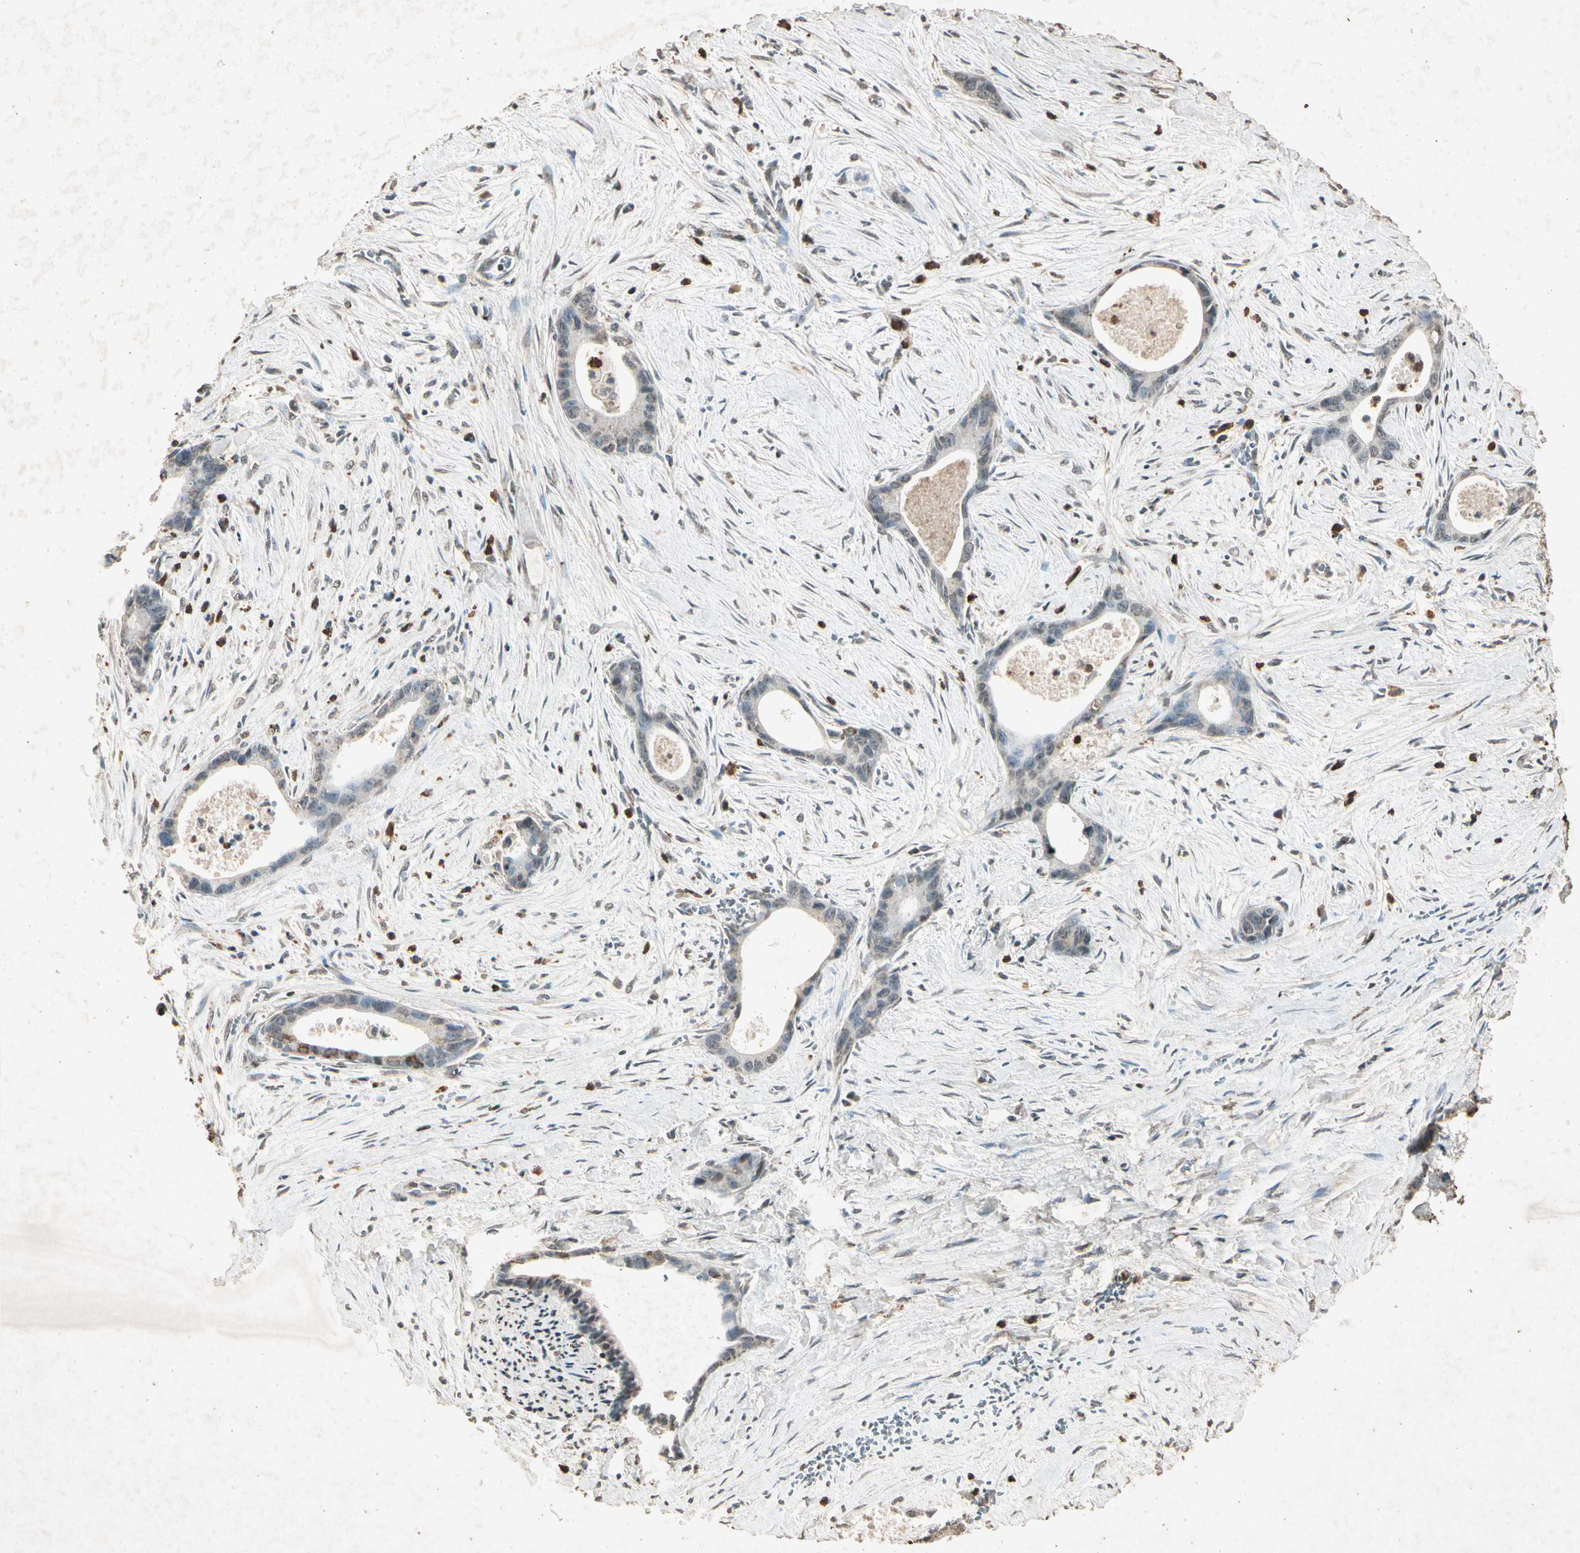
{"staining": {"intensity": "weak", "quantity": "25%-75%", "location": "cytoplasmic/membranous"}, "tissue": "liver cancer", "cell_type": "Tumor cells", "image_type": "cancer", "snomed": [{"axis": "morphology", "description": "Cholangiocarcinoma"}, {"axis": "topography", "description": "Liver"}], "caption": "Weak cytoplasmic/membranous protein expression is present in approximately 25%-75% of tumor cells in cholangiocarcinoma (liver). Immunohistochemistry (ihc) stains the protein in brown and the nuclei are stained blue.", "gene": "GC", "patient": {"sex": "female", "age": 55}}